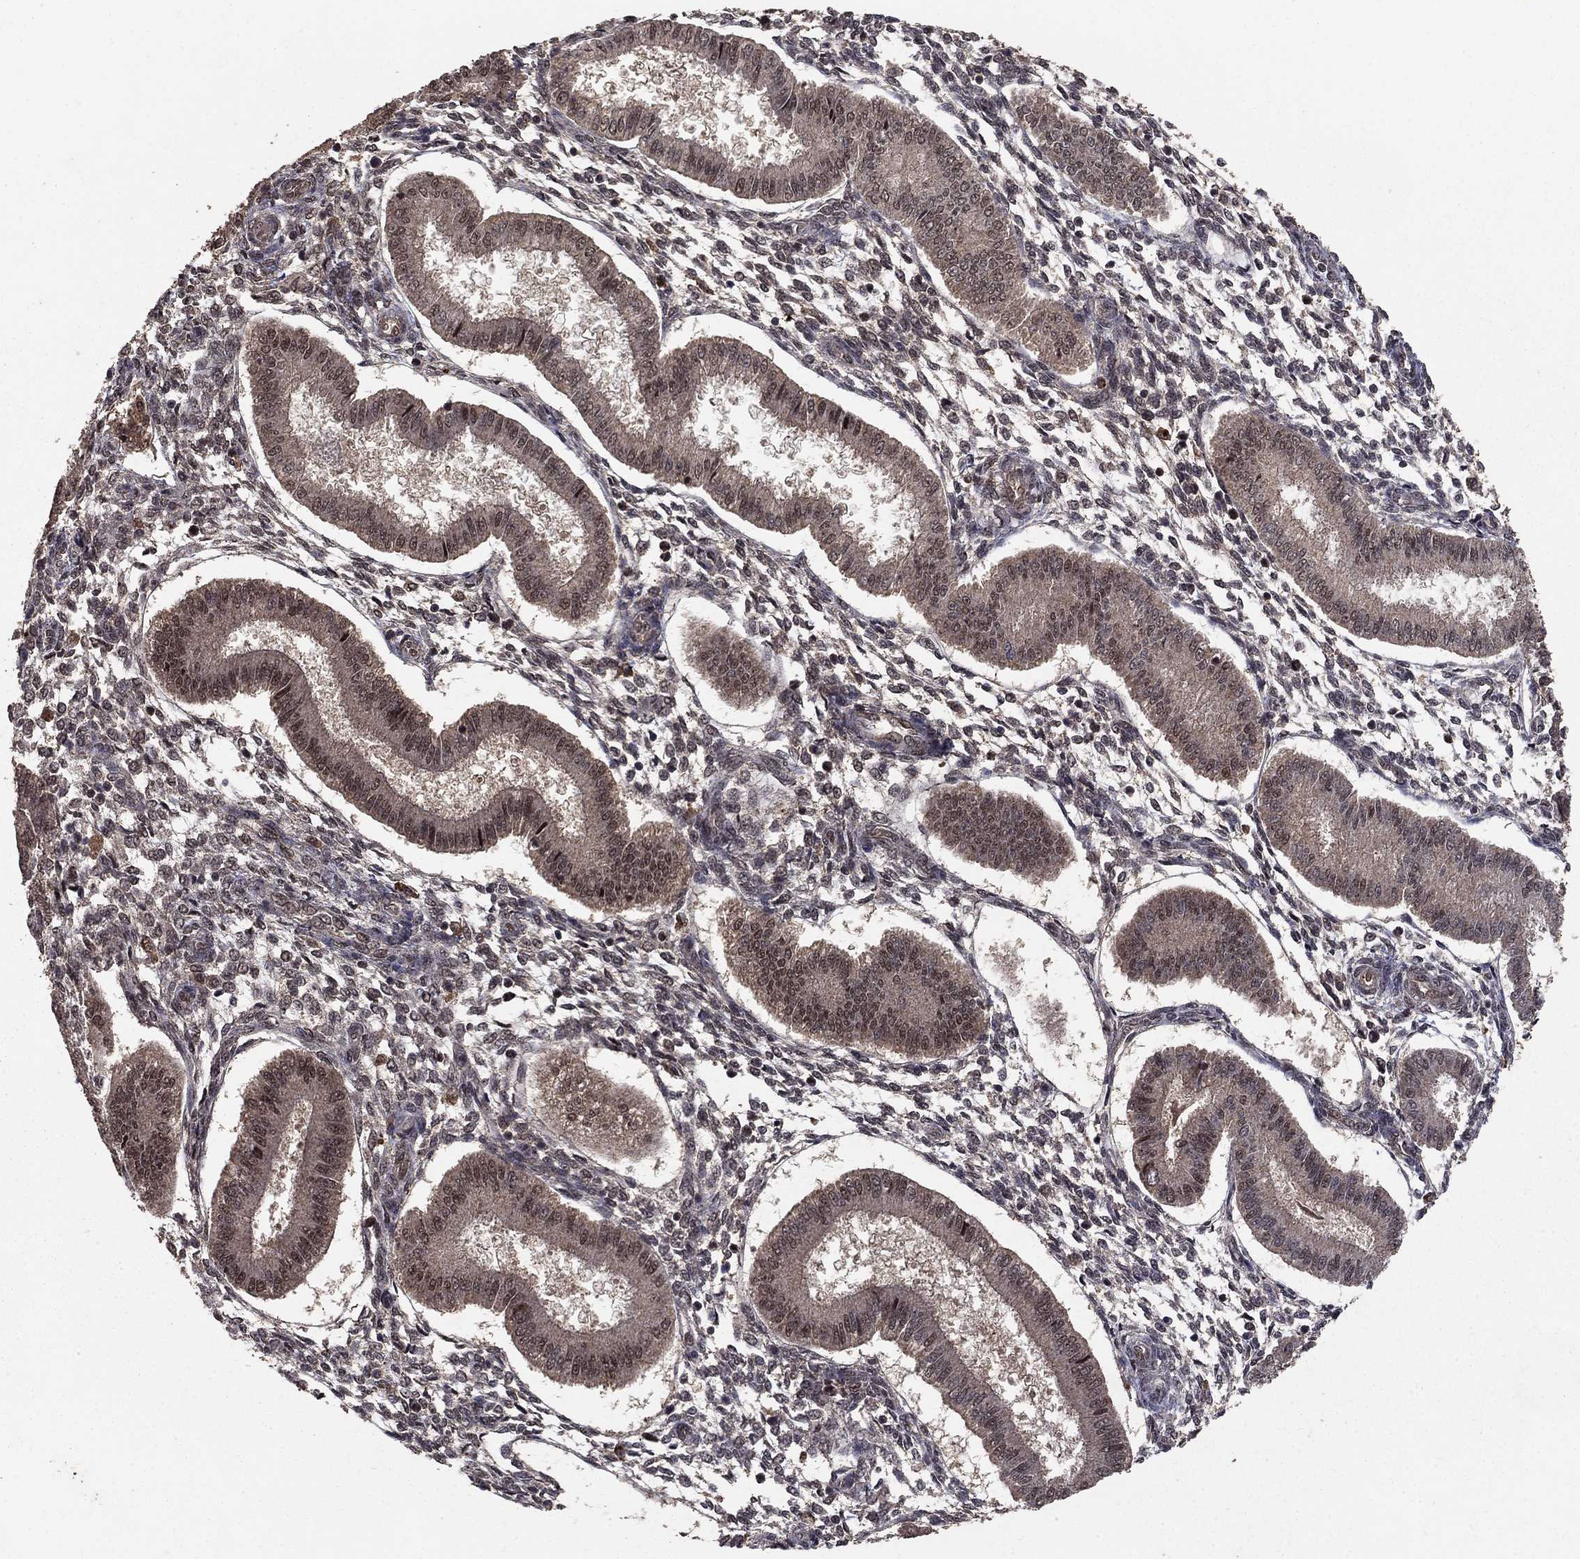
{"staining": {"intensity": "moderate", "quantity": "25%-75%", "location": "nuclear"}, "tissue": "endometrium", "cell_type": "Cells in endometrial stroma", "image_type": "normal", "snomed": [{"axis": "morphology", "description": "Normal tissue, NOS"}, {"axis": "topography", "description": "Endometrium"}], "caption": "Protein expression analysis of normal endometrium reveals moderate nuclear positivity in approximately 25%-75% of cells in endometrial stroma.", "gene": "PRDM1", "patient": {"sex": "female", "age": 43}}